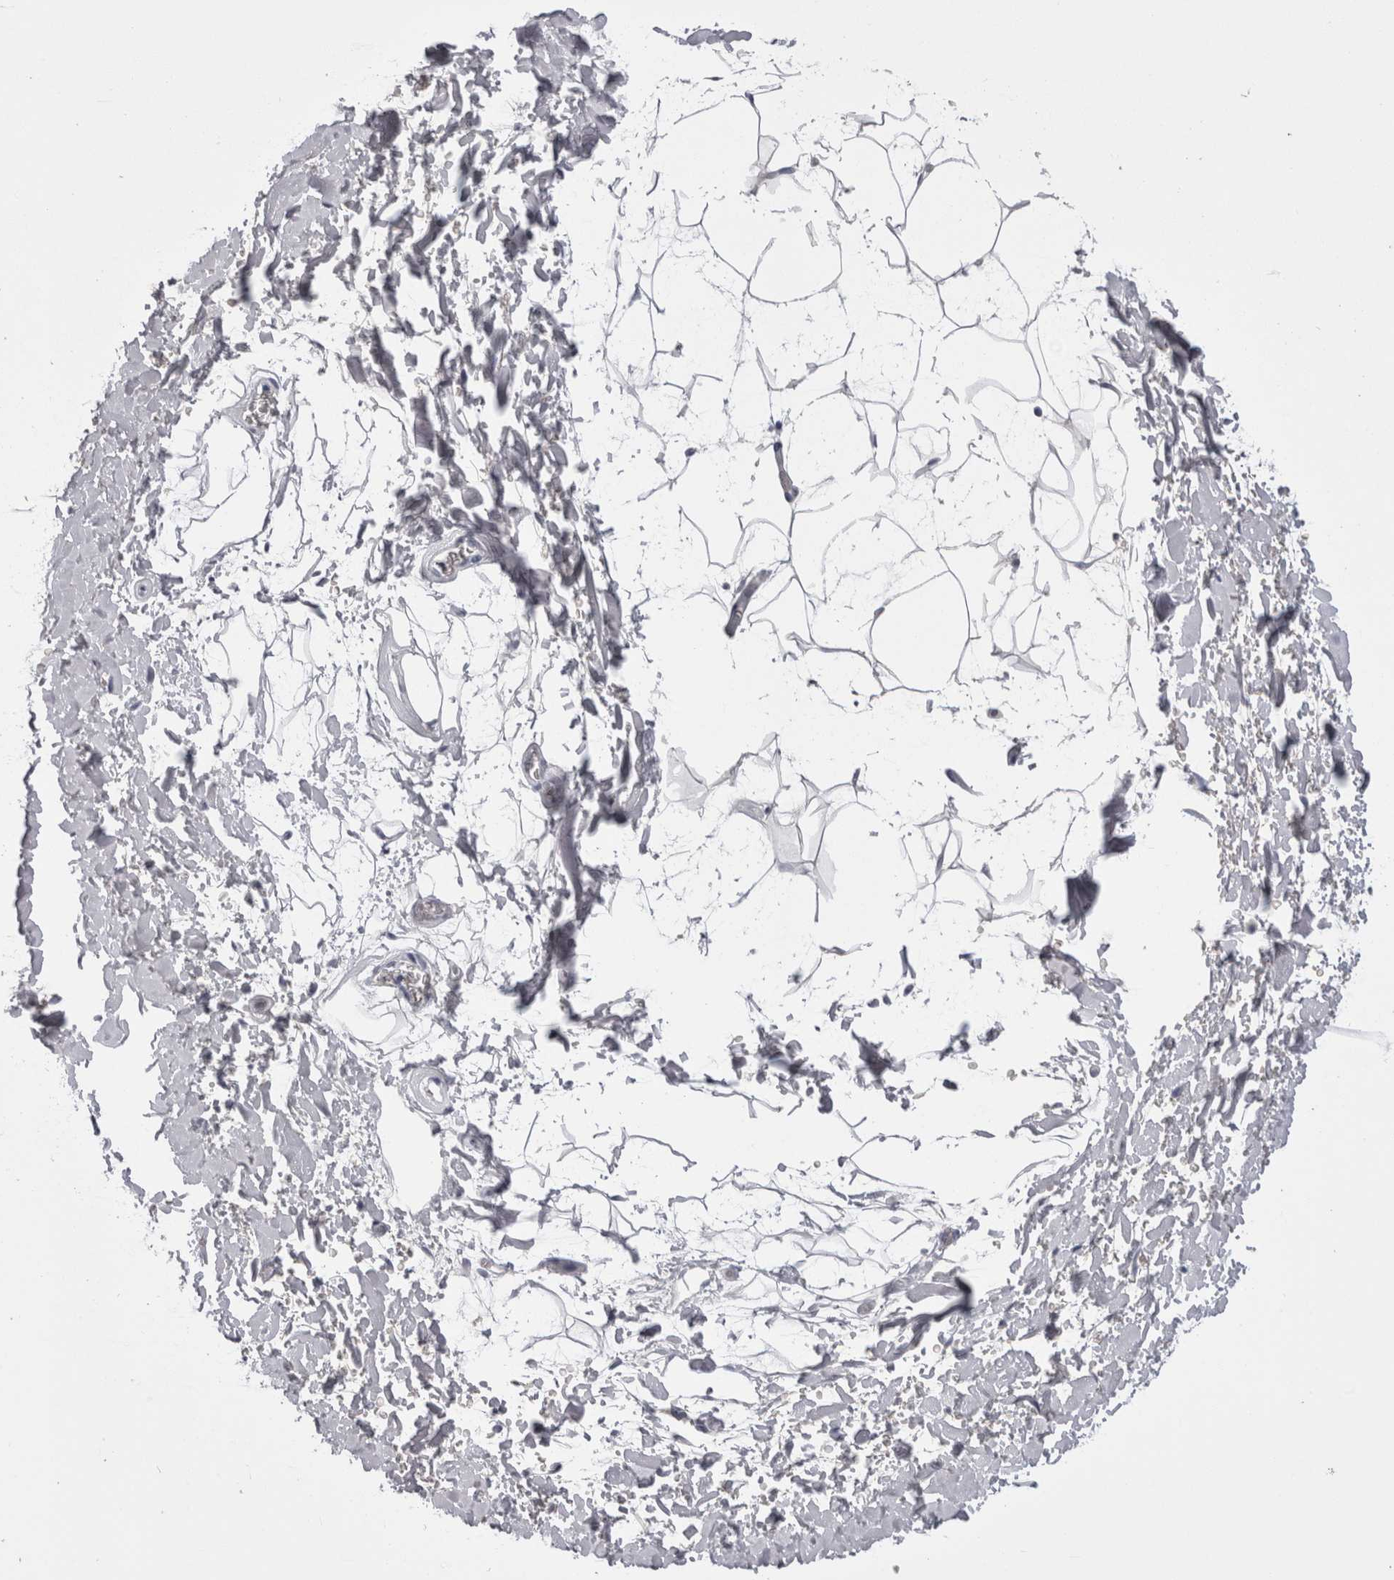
{"staining": {"intensity": "negative", "quantity": "none", "location": "none"}, "tissue": "adipose tissue", "cell_type": "Adipocytes", "image_type": "normal", "snomed": [{"axis": "morphology", "description": "Normal tissue, NOS"}, {"axis": "topography", "description": "Soft tissue"}], "caption": "This photomicrograph is of unremarkable adipose tissue stained with IHC to label a protein in brown with the nuclei are counter-stained blue. There is no positivity in adipocytes.", "gene": "CDHR5", "patient": {"sex": "male", "age": 72}}